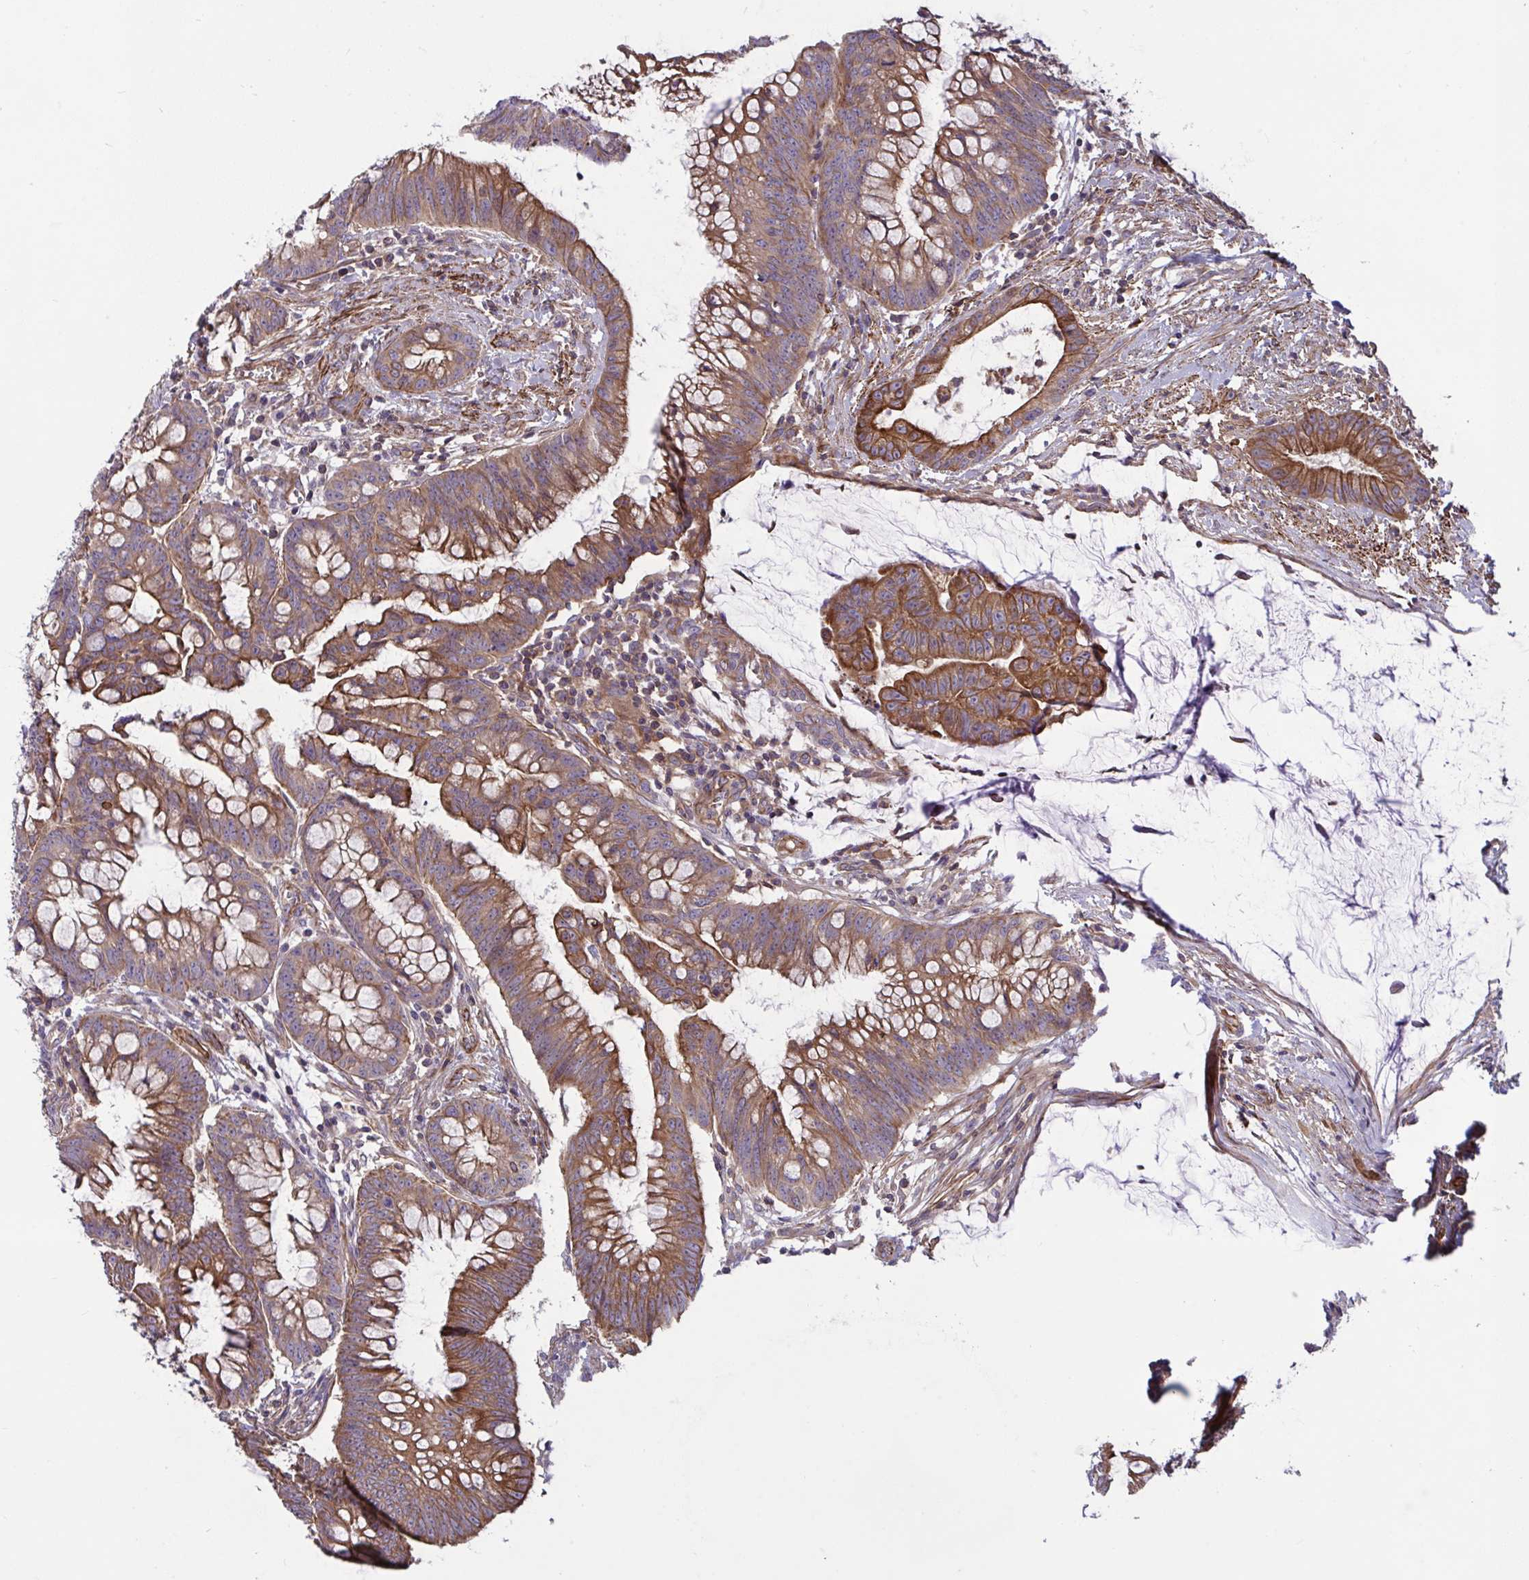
{"staining": {"intensity": "strong", "quantity": ">75%", "location": "cytoplasmic/membranous"}, "tissue": "colorectal cancer", "cell_type": "Tumor cells", "image_type": "cancer", "snomed": [{"axis": "morphology", "description": "Adenocarcinoma, NOS"}, {"axis": "topography", "description": "Colon"}], "caption": "Tumor cells reveal high levels of strong cytoplasmic/membranous staining in approximately >75% of cells in colorectal cancer (adenocarcinoma).", "gene": "TANK", "patient": {"sex": "male", "age": 62}}